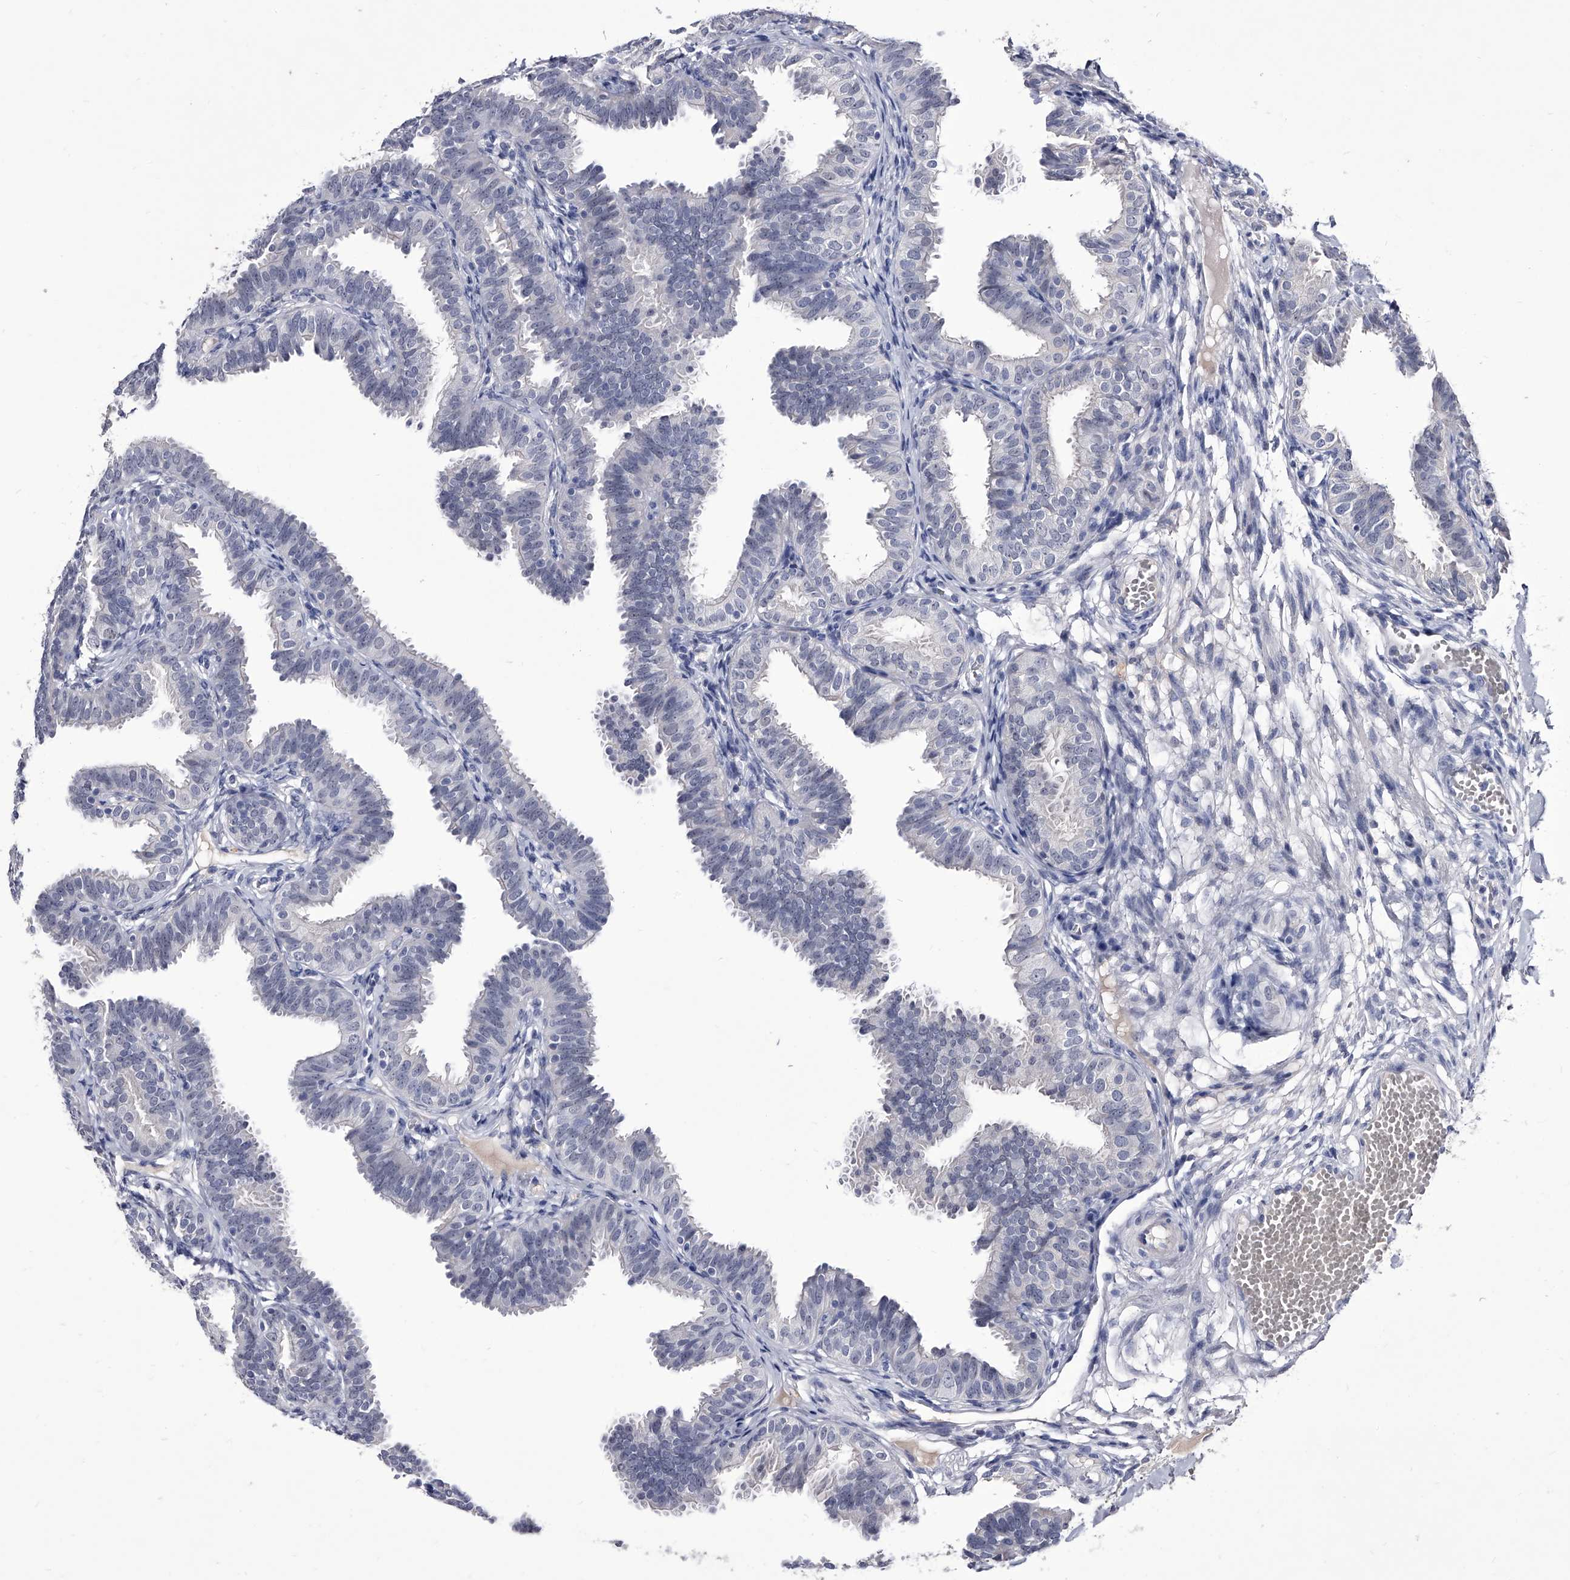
{"staining": {"intensity": "negative", "quantity": "none", "location": "none"}, "tissue": "fallopian tube", "cell_type": "Glandular cells", "image_type": "normal", "snomed": [{"axis": "morphology", "description": "Normal tissue, NOS"}, {"axis": "topography", "description": "Fallopian tube"}], "caption": "Human fallopian tube stained for a protein using IHC exhibits no staining in glandular cells.", "gene": "CRISP2", "patient": {"sex": "female", "age": 35}}